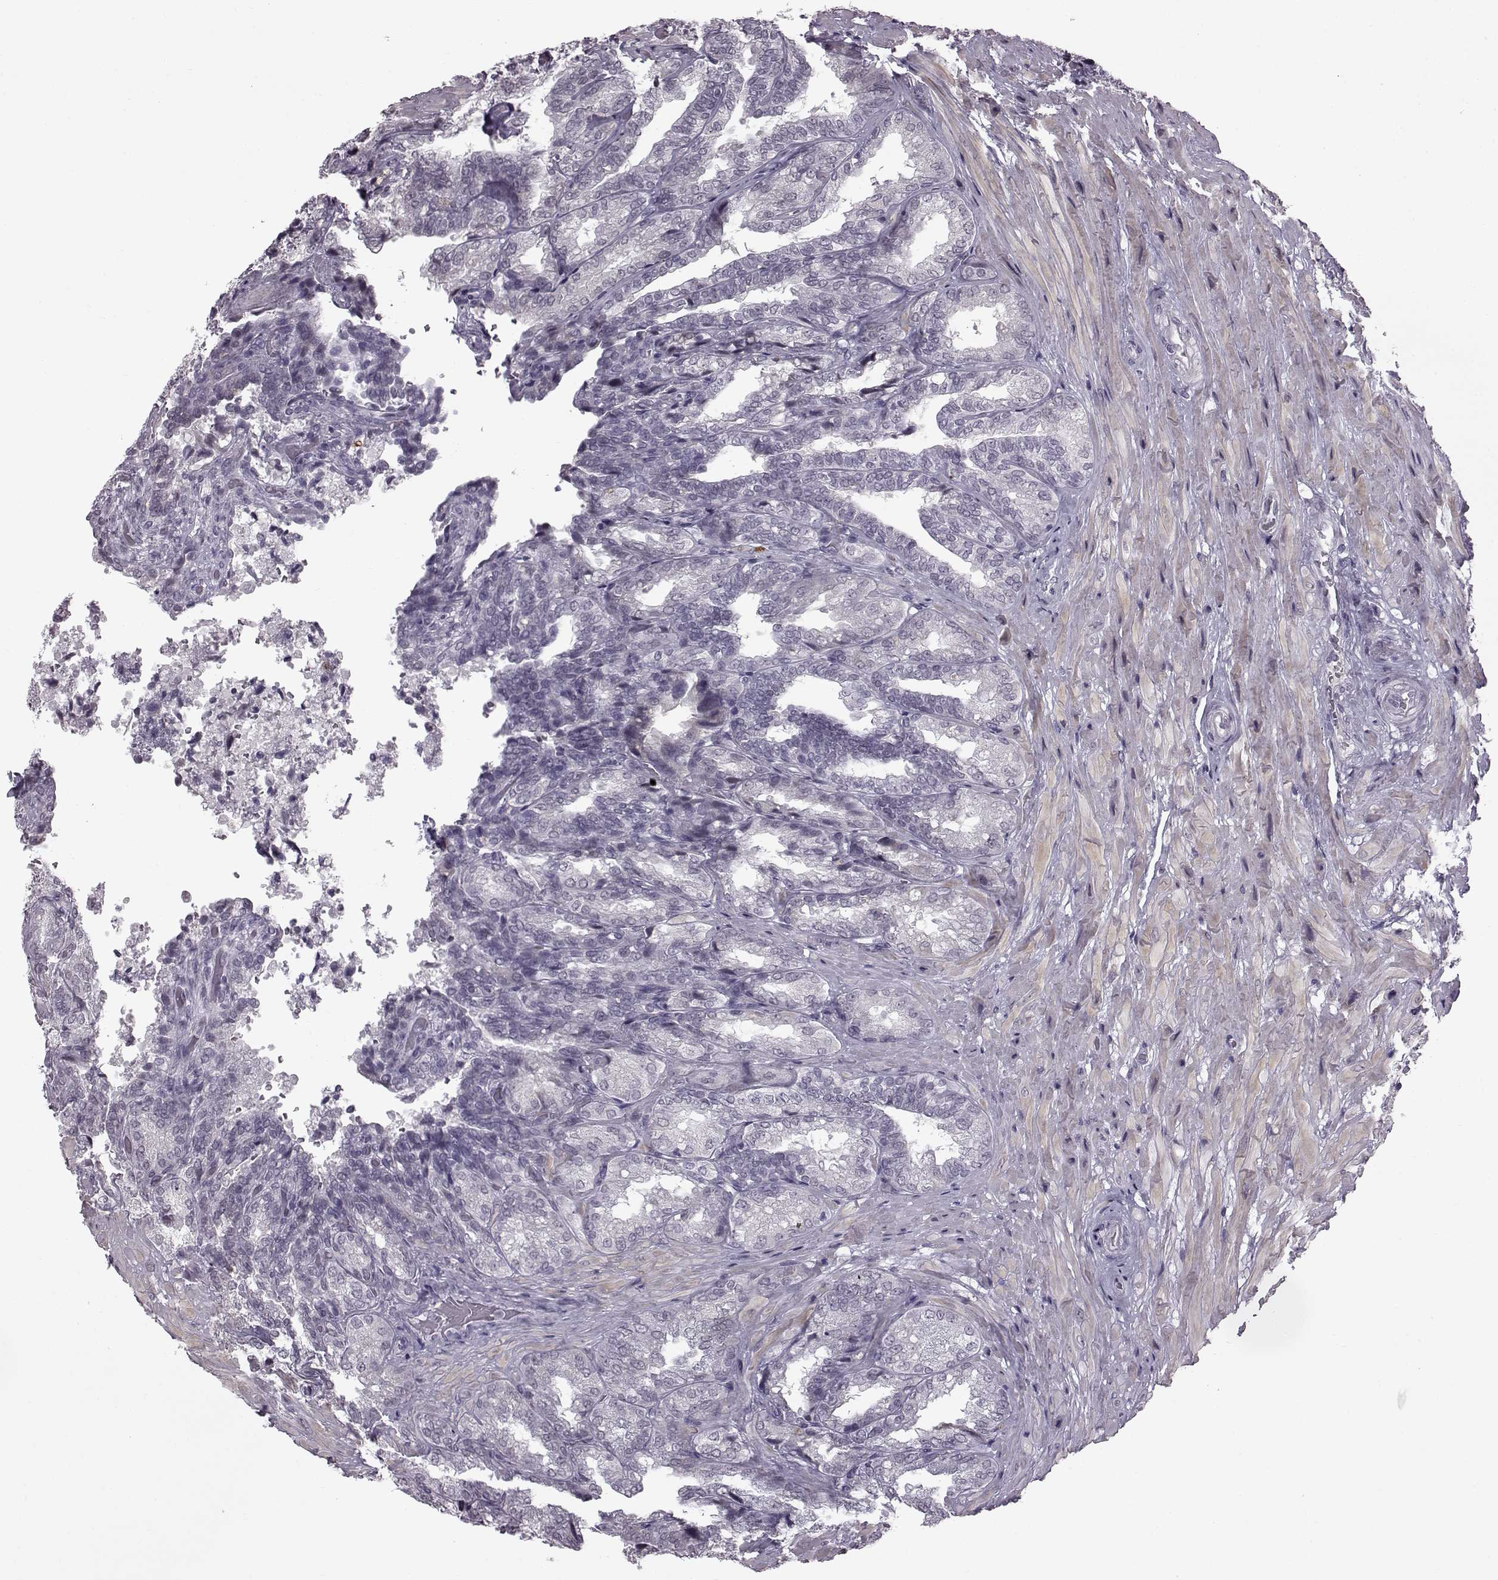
{"staining": {"intensity": "negative", "quantity": "none", "location": "none"}, "tissue": "seminal vesicle", "cell_type": "Glandular cells", "image_type": "normal", "snomed": [{"axis": "morphology", "description": "Normal tissue, NOS"}, {"axis": "topography", "description": "Seminal veicle"}], "caption": "An image of seminal vesicle stained for a protein reveals no brown staining in glandular cells.", "gene": "SLC28A2", "patient": {"sex": "male", "age": 68}}